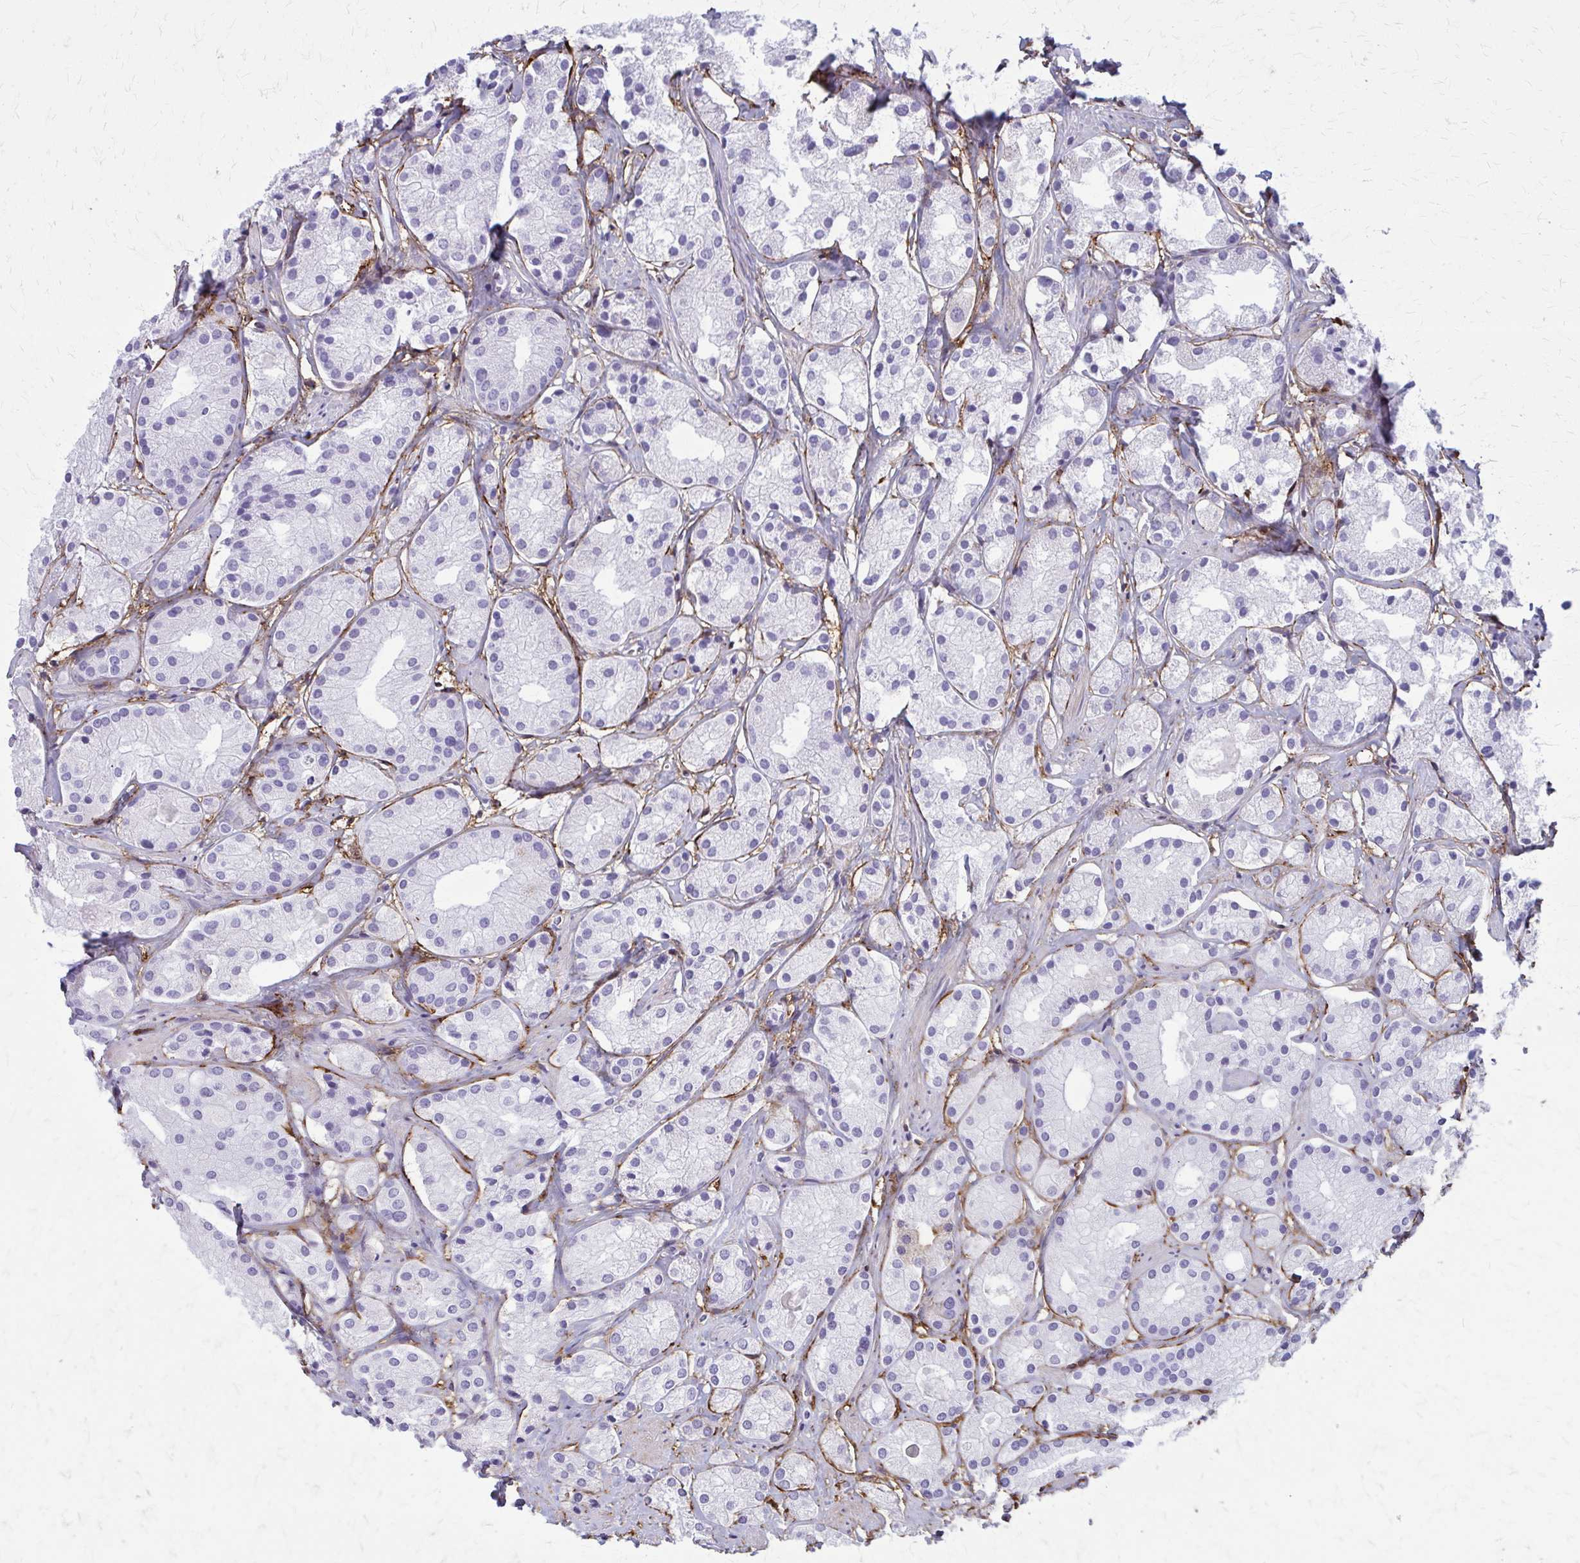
{"staining": {"intensity": "moderate", "quantity": "<25%", "location": "cytoplasmic/membranous"}, "tissue": "prostate cancer", "cell_type": "Tumor cells", "image_type": "cancer", "snomed": [{"axis": "morphology", "description": "Adenocarcinoma, Low grade"}, {"axis": "topography", "description": "Prostate"}], "caption": "High-power microscopy captured an immunohistochemistry histopathology image of prostate cancer, revealing moderate cytoplasmic/membranous expression in approximately <25% of tumor cells.", "gene": "AKAP12", "patient": {"sex": "male", "age": 69}}